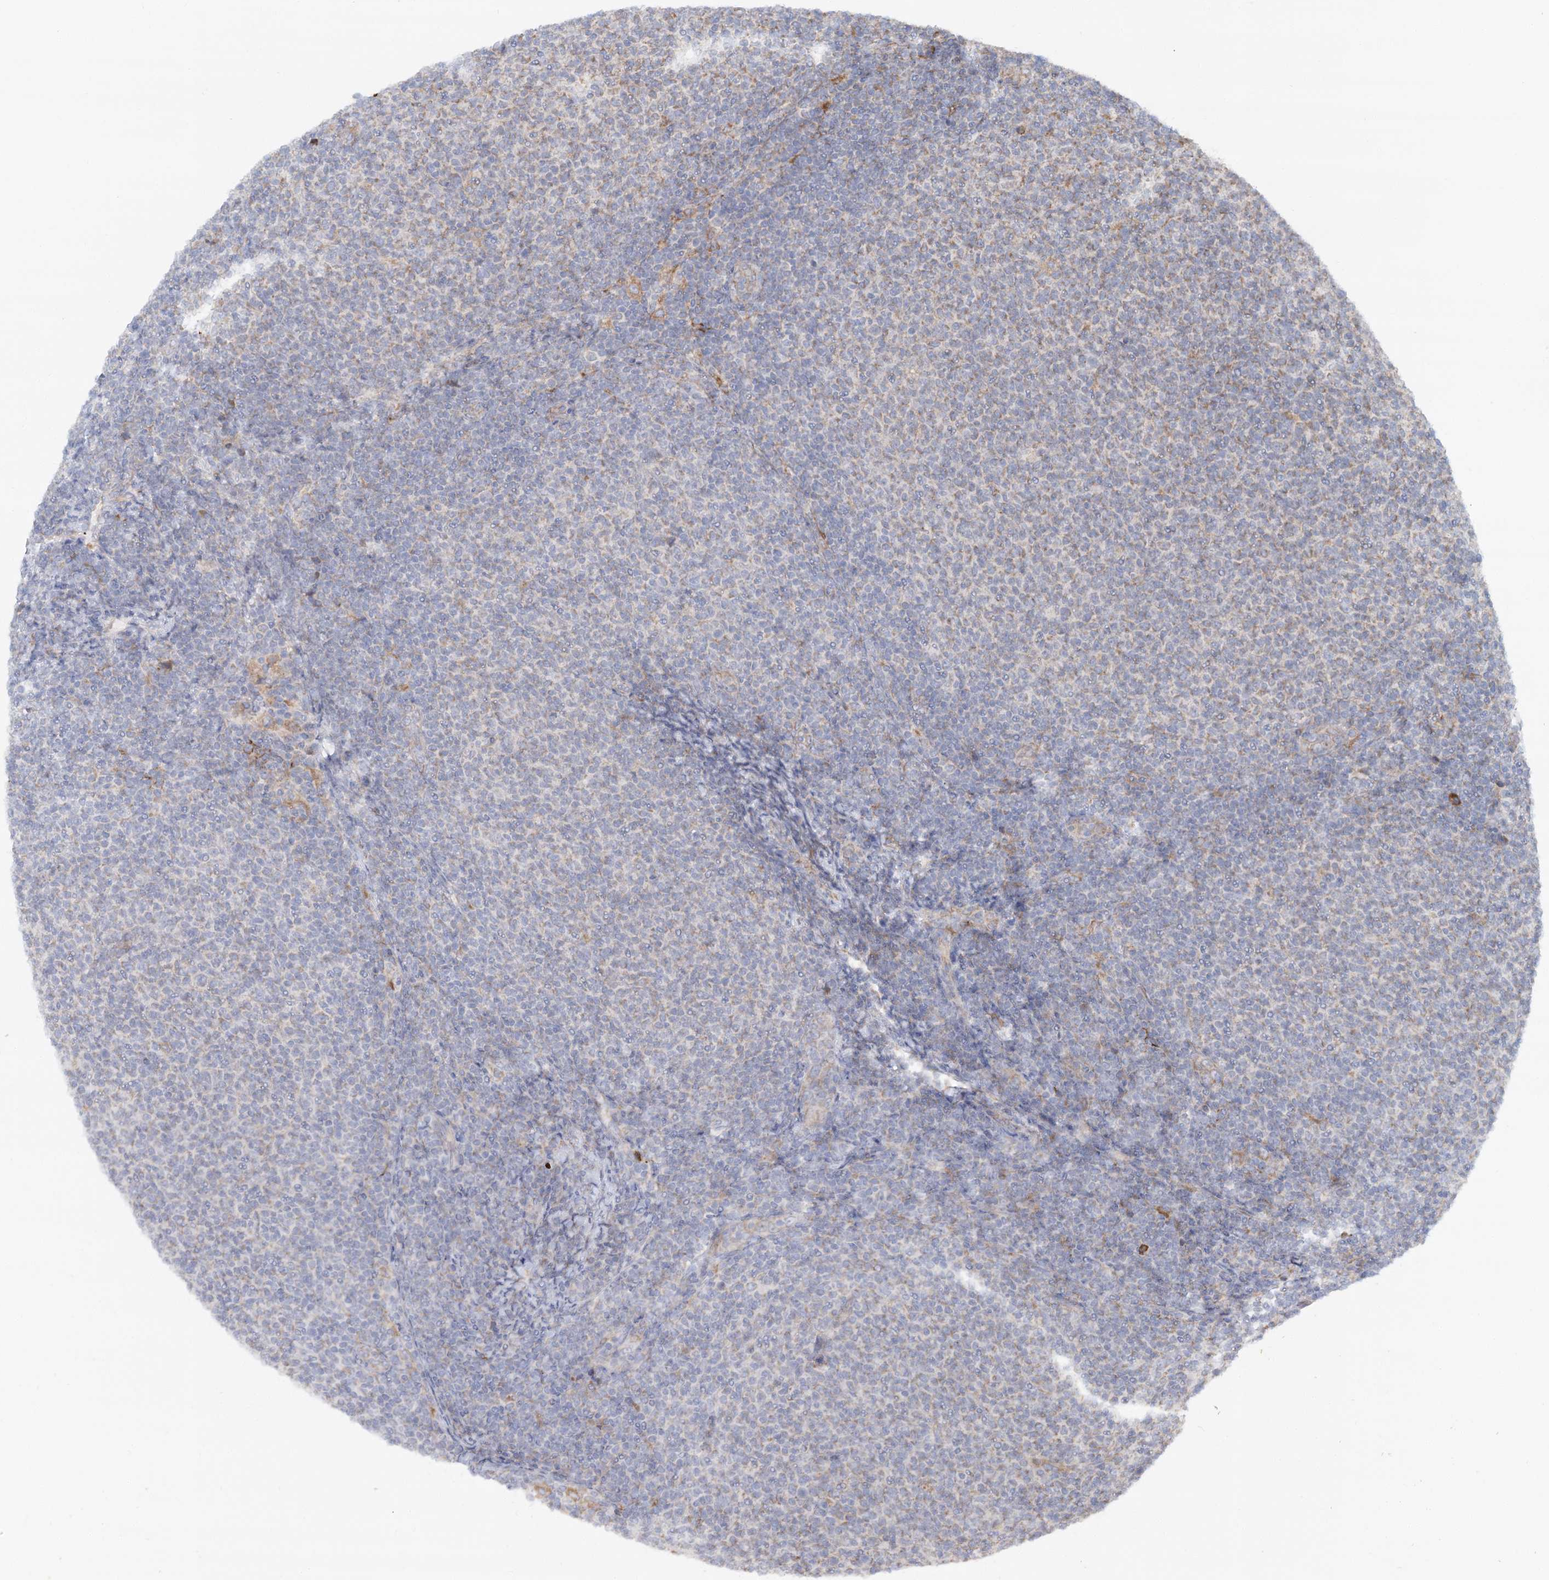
{"staining": {"intensity": "negative", "quantity": "none", "location": "none"}, "tissue": "lymphoma", "cell_type": "Tumor cells", "image_type": "cancer", "snomed": [{"axis": "morphology", "description": "Malignant lymphoma, non-Hodgkin's type, Low grade"}, {"axis": "topography", "description": "Lymph node"}], "caption": "IHC micrograph of human low-grade malignant lymphoma, non-Hodgkin's type stained for a protein (brown), which displays no expression in tumor cells.", "gene": "TAS1R1", "patient": {"sex": "male", "age": 66}}